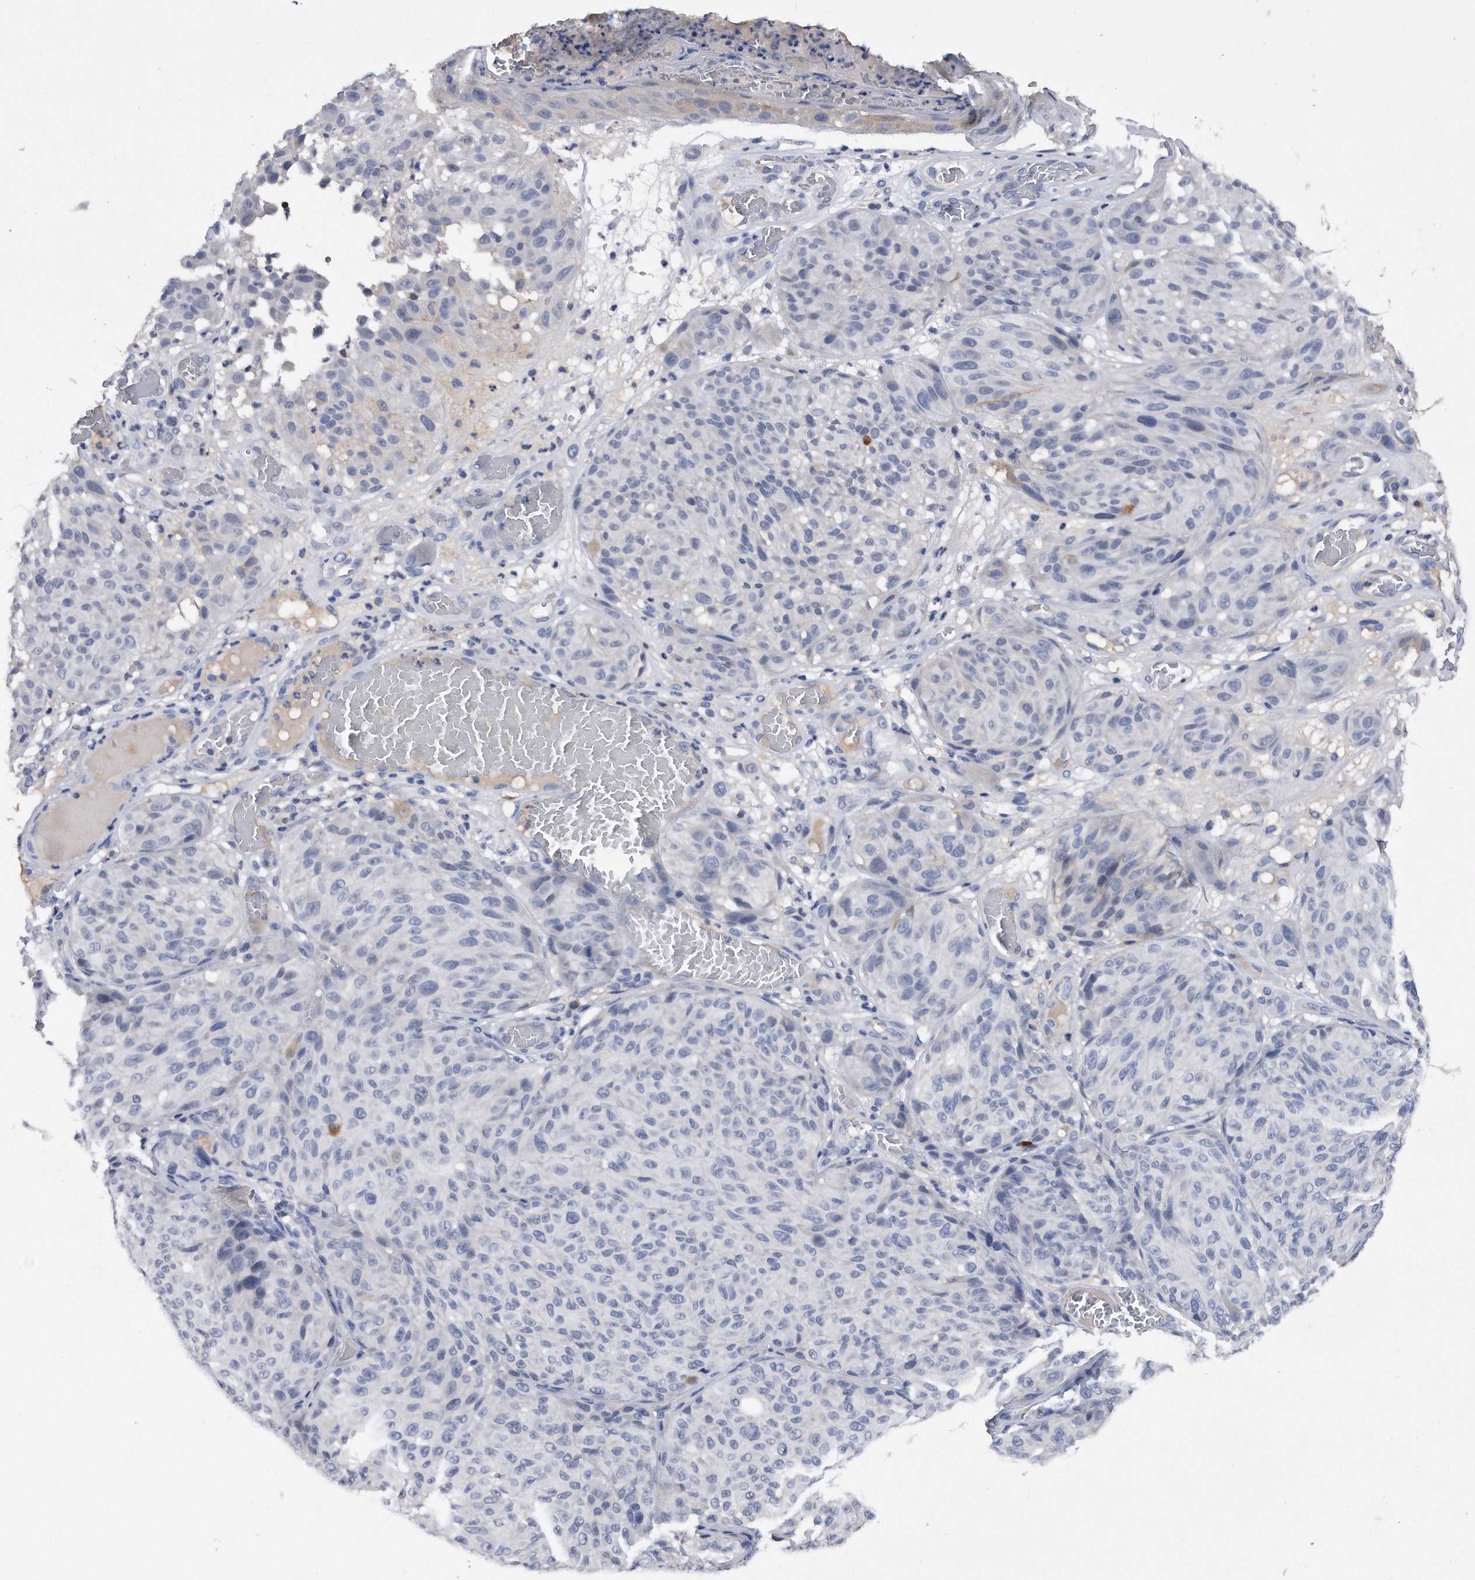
{"staining": {"intensity": "negative", "quantity": "none", "location": "none"}, "tissue": "melanoma", "cell_type": "Tumor cells", "image_type": "cancer", "snomed": [{"axis": "morphology", "description": "Malignant melanoma, NOS"}, {"axis": "topography", "description": "Skin"}], "caption": "This is an IHC image of malignant melanoma. There is no expression in tumor cells.", "gene": "ASNS", "patient": {"sex": "male", "age": 83}}